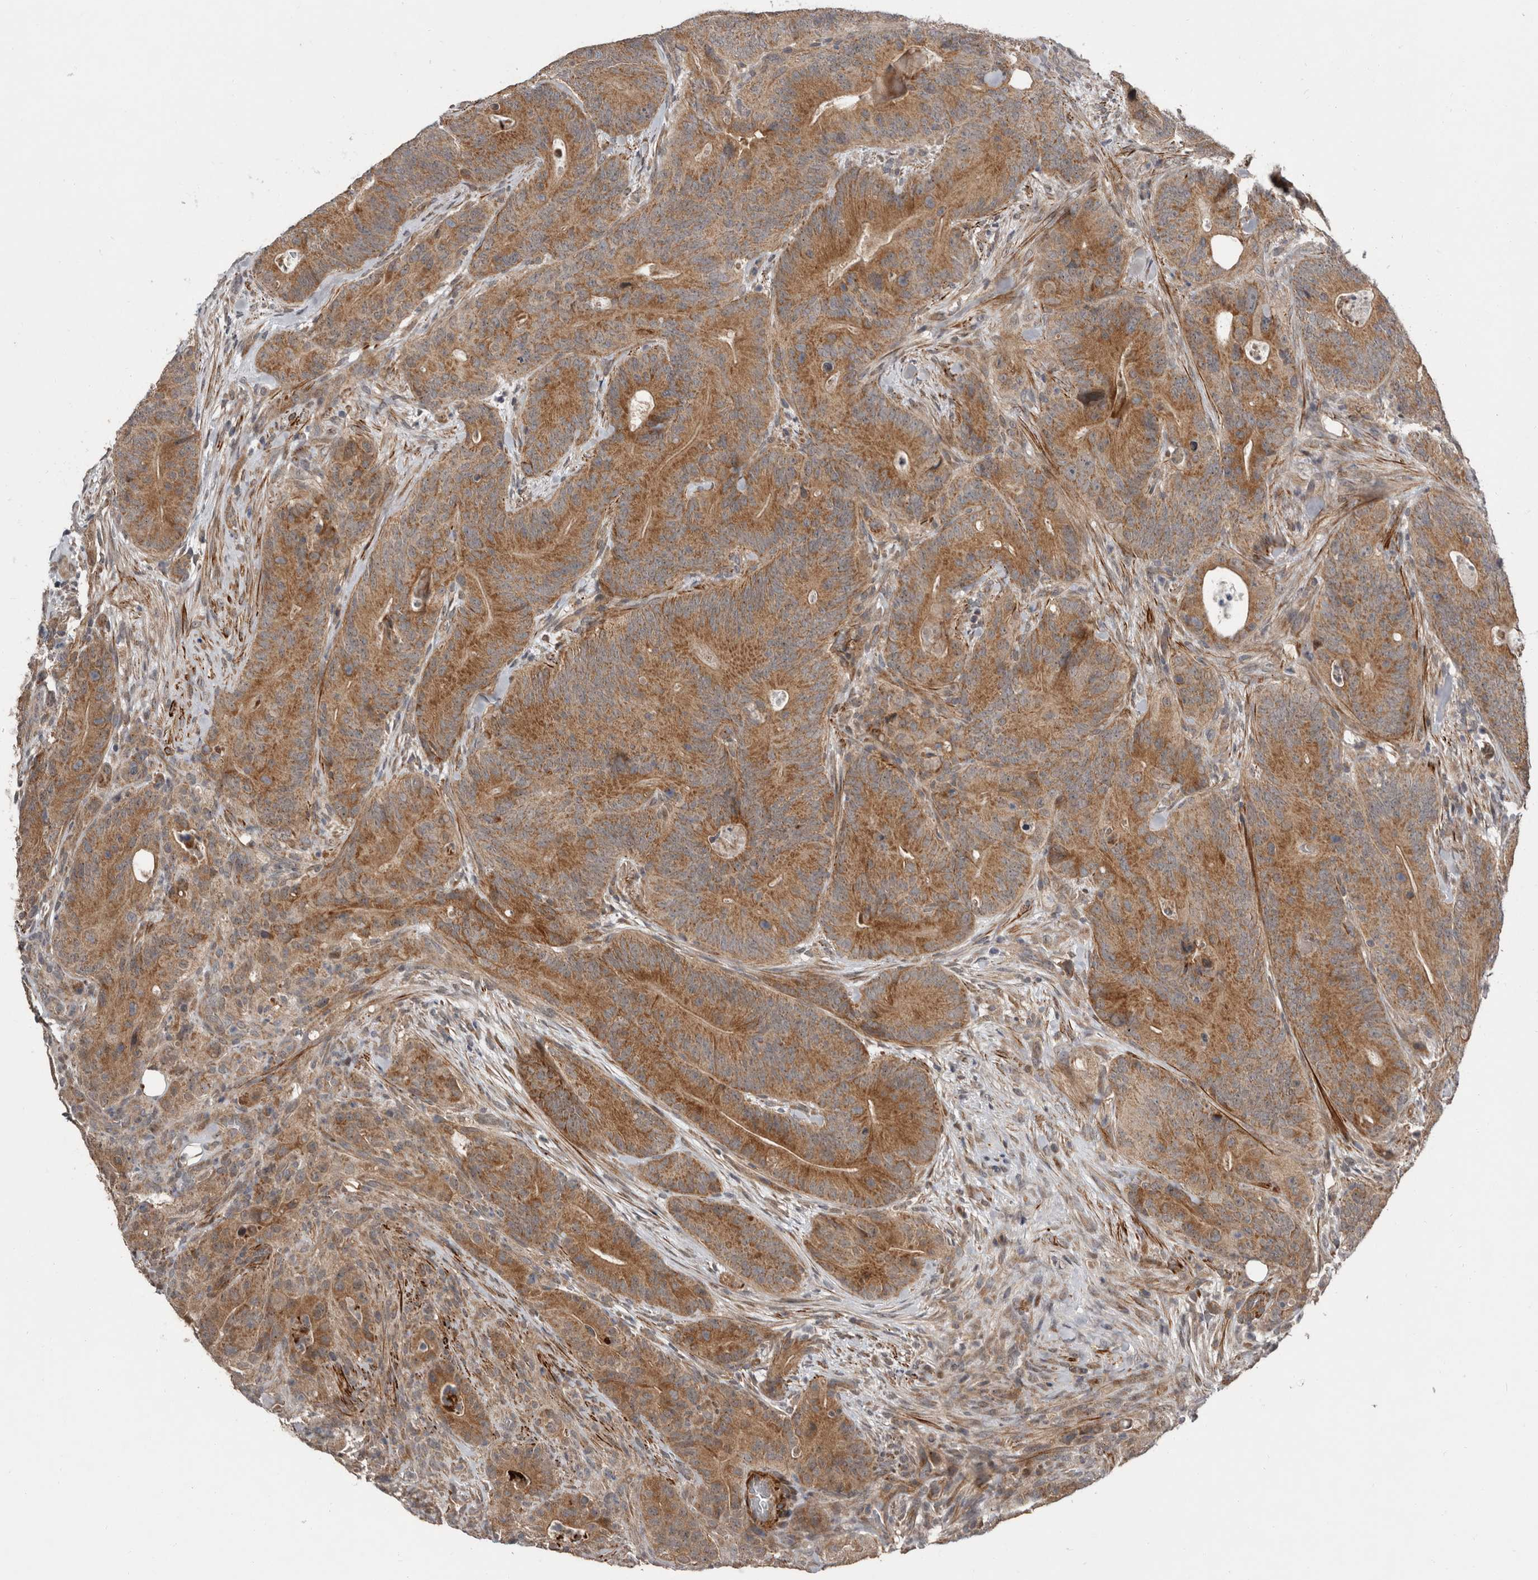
{"staining": {"intensity": "moderate", "quantity": ">75%", "location": "cytoplasmic/membranous"}, "tissue": "colorectal cancer", "cell_type": "Tumor cells", "image_type": "cancer", "snomed": [{"axis": "morphology", "description": "Normal tissue, NOS"}, {"axis": "topography", "description": "Colon"}], "caption": "The image shows a brown stain indicating the presence of a protein in the cytoplasmic/membranous of tumor cells in colorectal cancer. Immunohistochemistry (ihc) stains the protein of interest in brown and the nuclei are stained blue.", "gene": "FGFR4", "patient": {"sex": "female", "age": 82}}